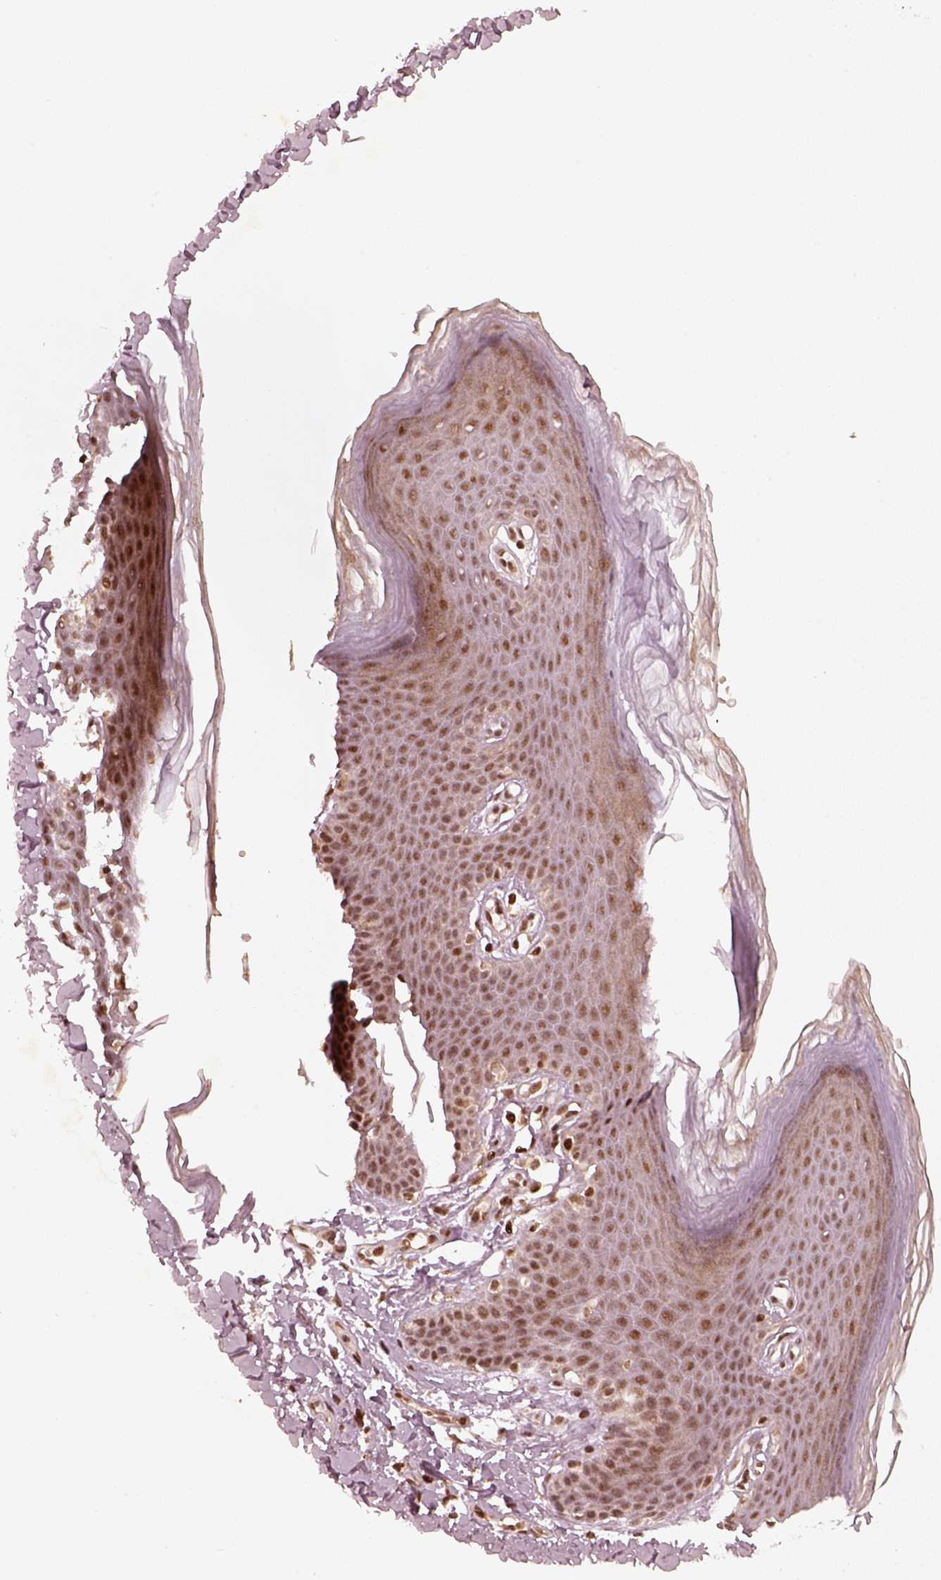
{"staining": {"intensity": "moderate", "quantity": ">75%", "location": "nuclear"}, "tissue": "skin", "cell_type": "Epidermal cells", "image_type": "normal", "snomed": [{"axis": "morphology", "description": "Normal tissue, NOS"}, {"axis": "topography", "description": "Anal"}], "caption": "IHC (DAB (3,3'-diaminobenzidine)) staining of normal skin shows moderate nuclear protein positivity in about >75% of epidermal cells.", "gene": "GMEB2", "patient": {"sex": "male", "age": 53}}